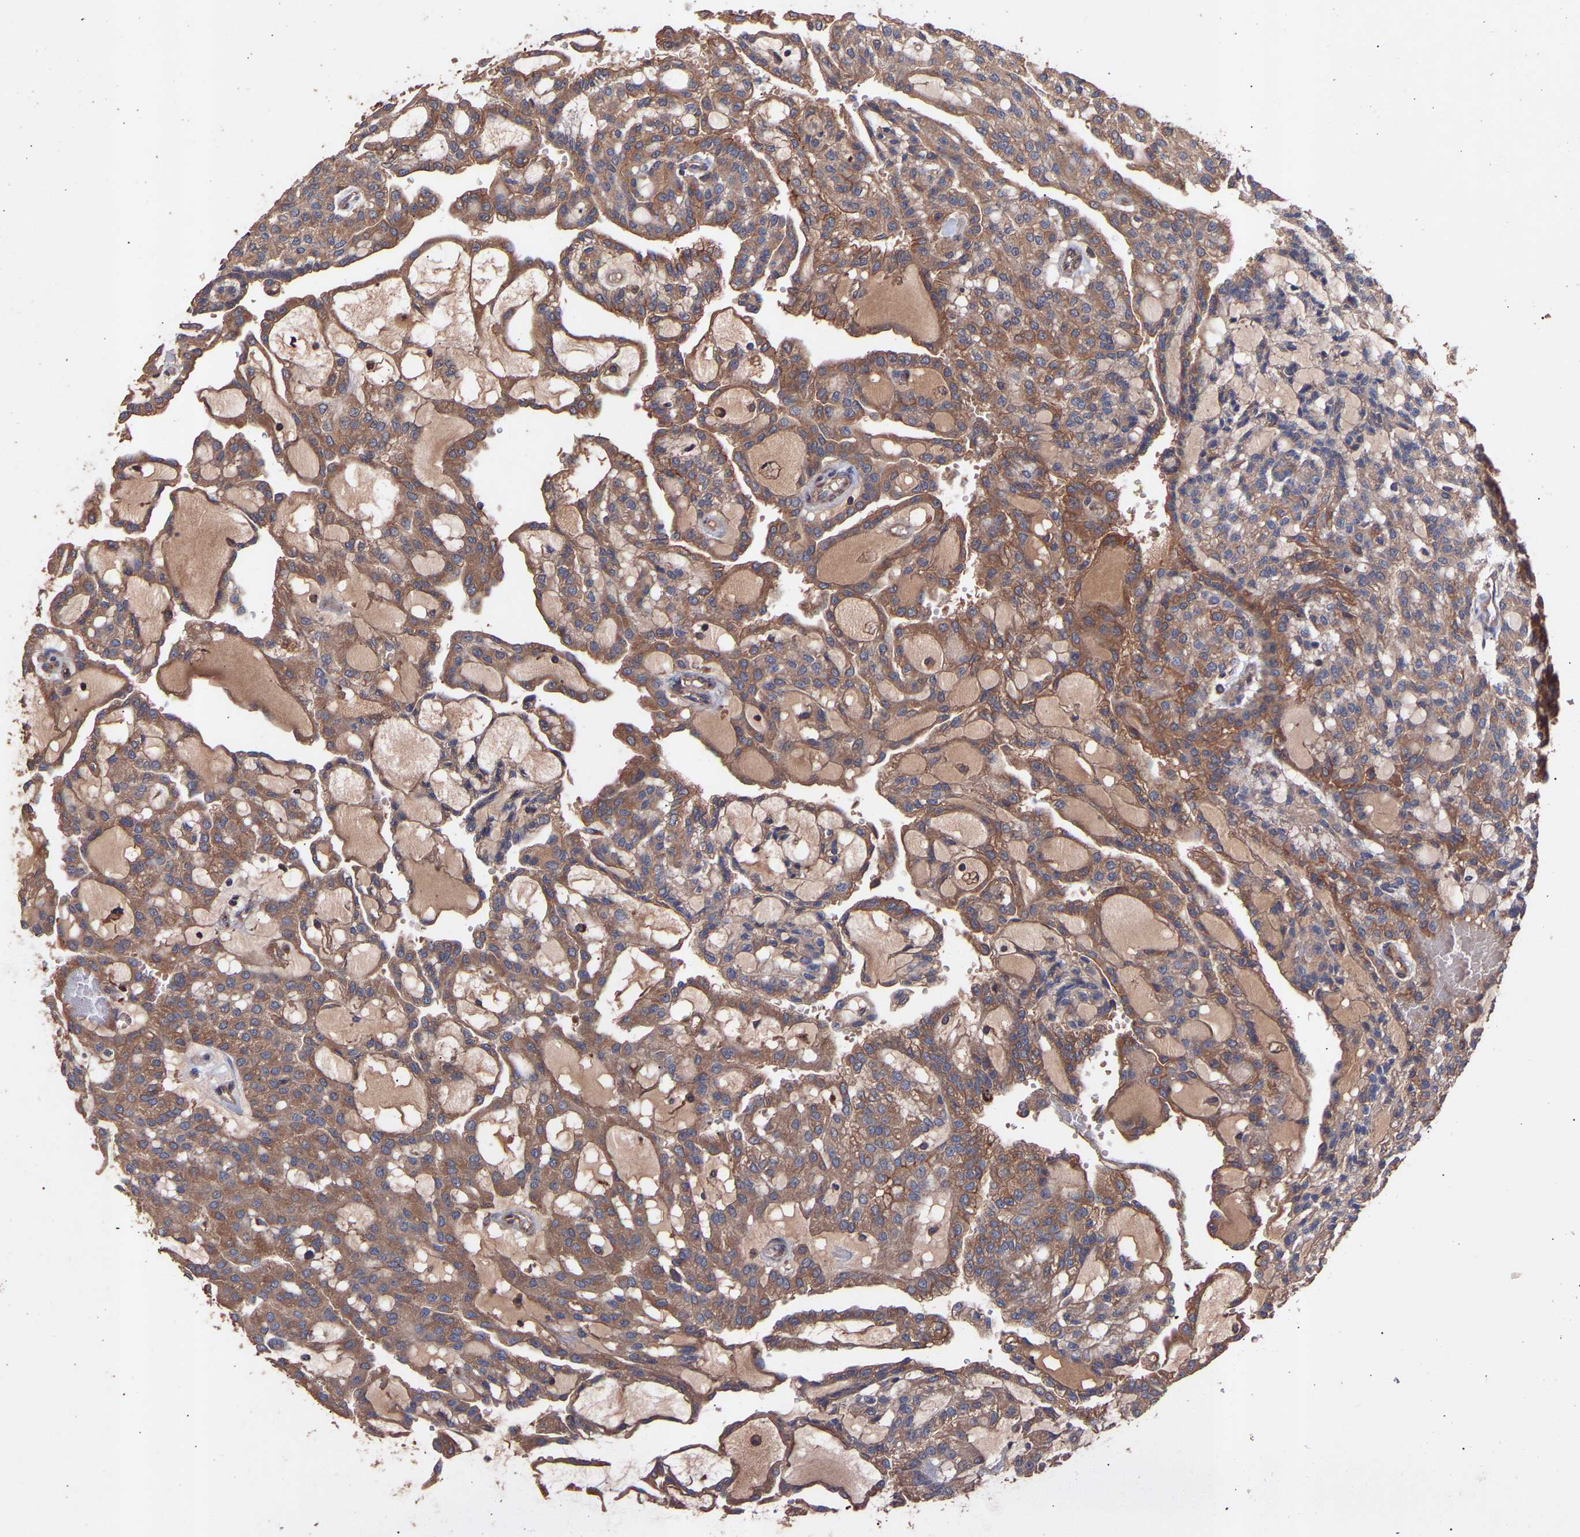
{"staining": {"intensity": "moderate", "quantity": ">75%", "location": "cytoplasmic/membranous"}, "tissue": "renal cancer", "cell_type": "Tumor cells", "image_type": "cancer", "snomed": [{"axis": "morphology", "description": "Adenocarcinoma, NOS"}, {"axis": "topography", "description": "Kidney"}], "caption": "Immunohistochemistry histopathology image of neoplastic tissue: renal cancer (adenocarcinoma) stained using IHC displays medium levels of moderate protein expression localized specifically in the cytoplasmic/membranous of tumor cells, appearing as a cytoplasmic/membranous brown color.", "gene": "TMEM268", "patient": {"sex": "male", "age": 63}}